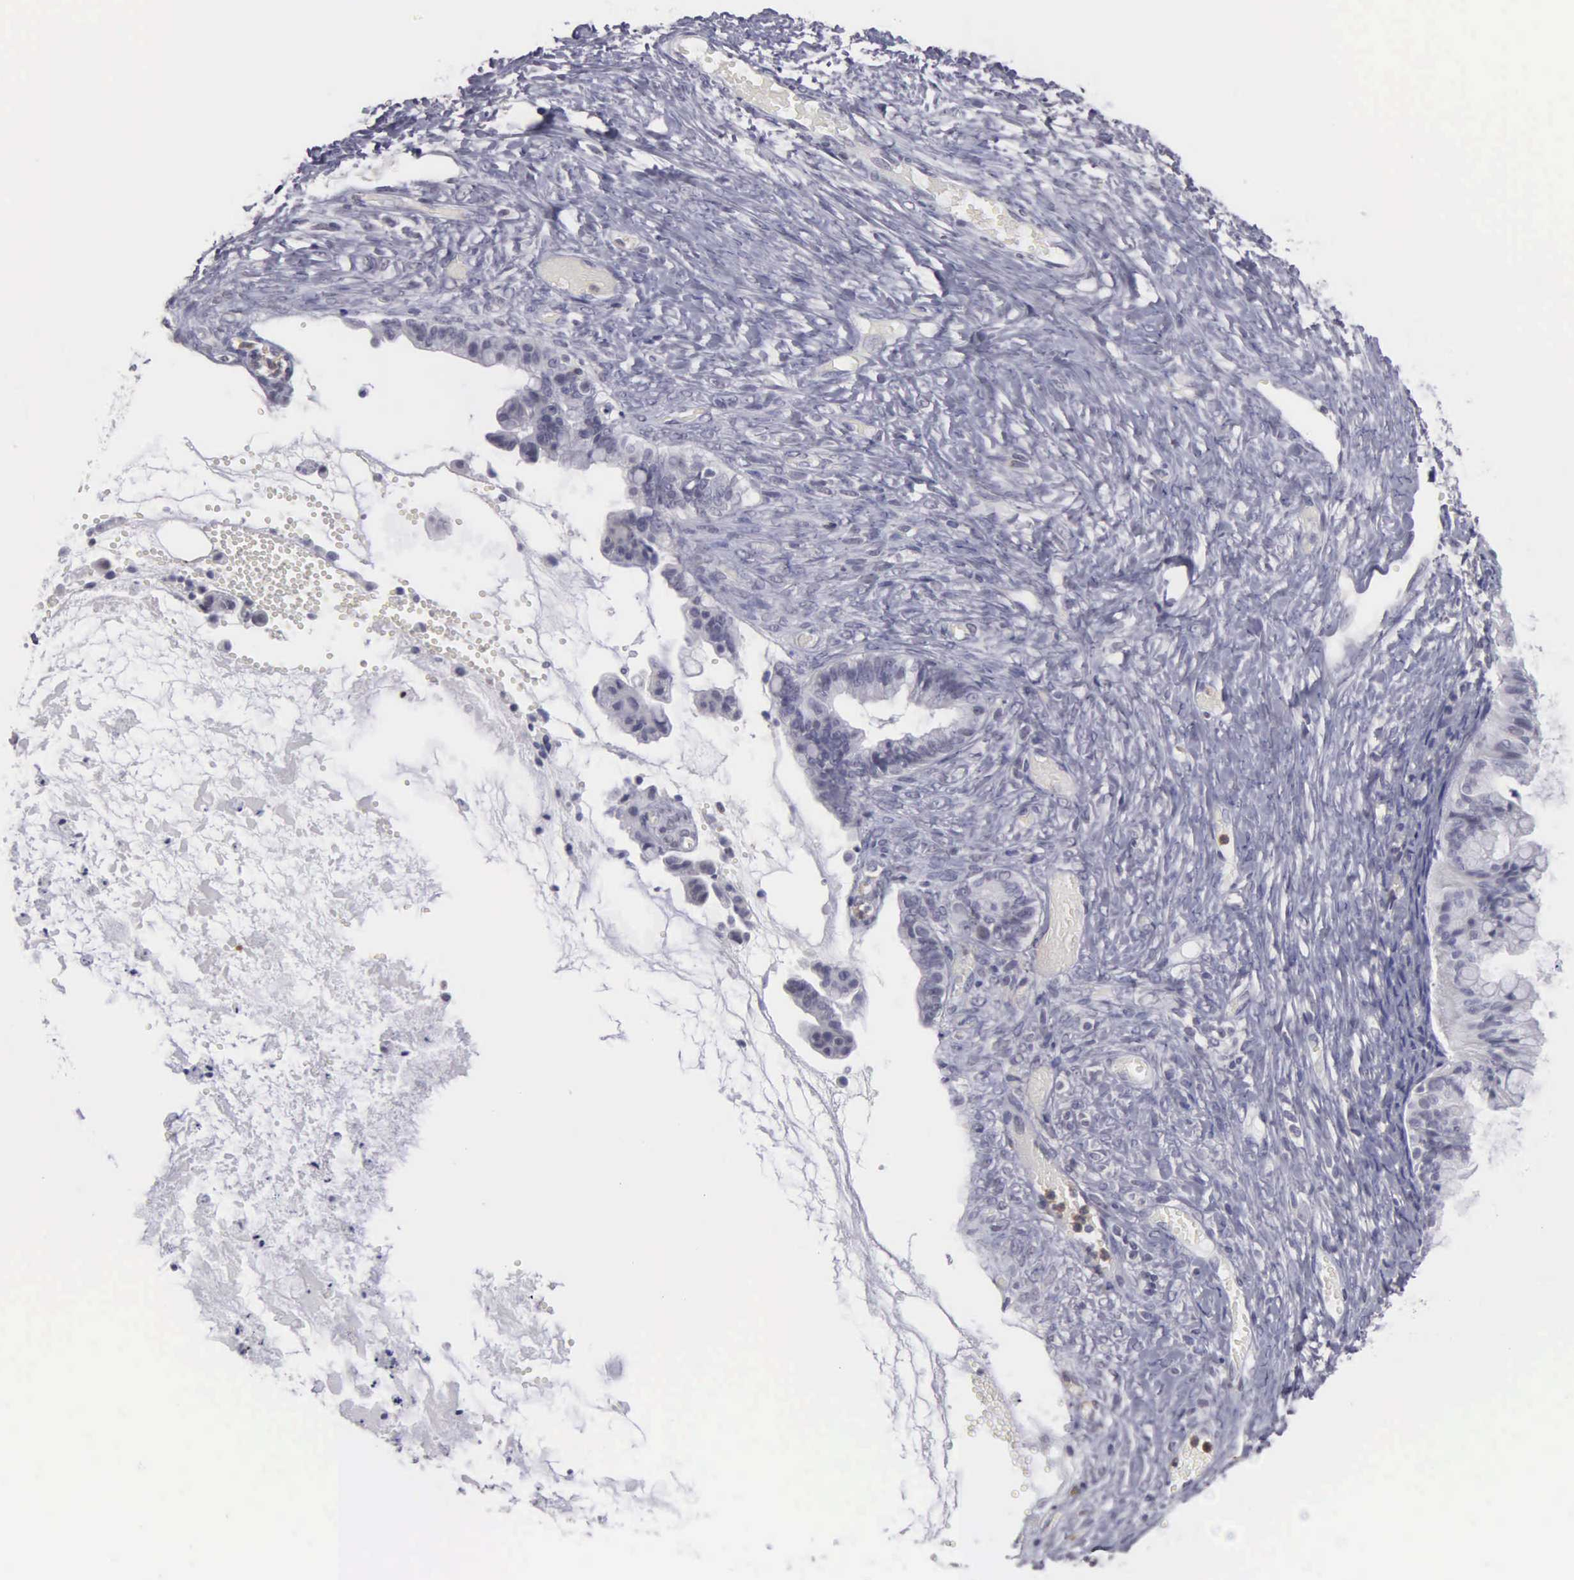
{"staining": {"intensity": "negative", "quantity": "none", "location": "none"}, "tissue": "ovarian cancer", "cell_type": "Tumor cells", "image_type": "cancer", "snomed": [{"axis": "morphology", "description": "Cystadenocarcinoma, mucinous, NOS"}, {"axis": "topography", "description": "Ovary"}], "caption": "A high-resolution histopathology image shows immunohistochemistry staining of ovarian cancer, which displays no significant staining in tumor cells.", "gene": "BRD1", "patient": {"sex": "female", "age": 57}}